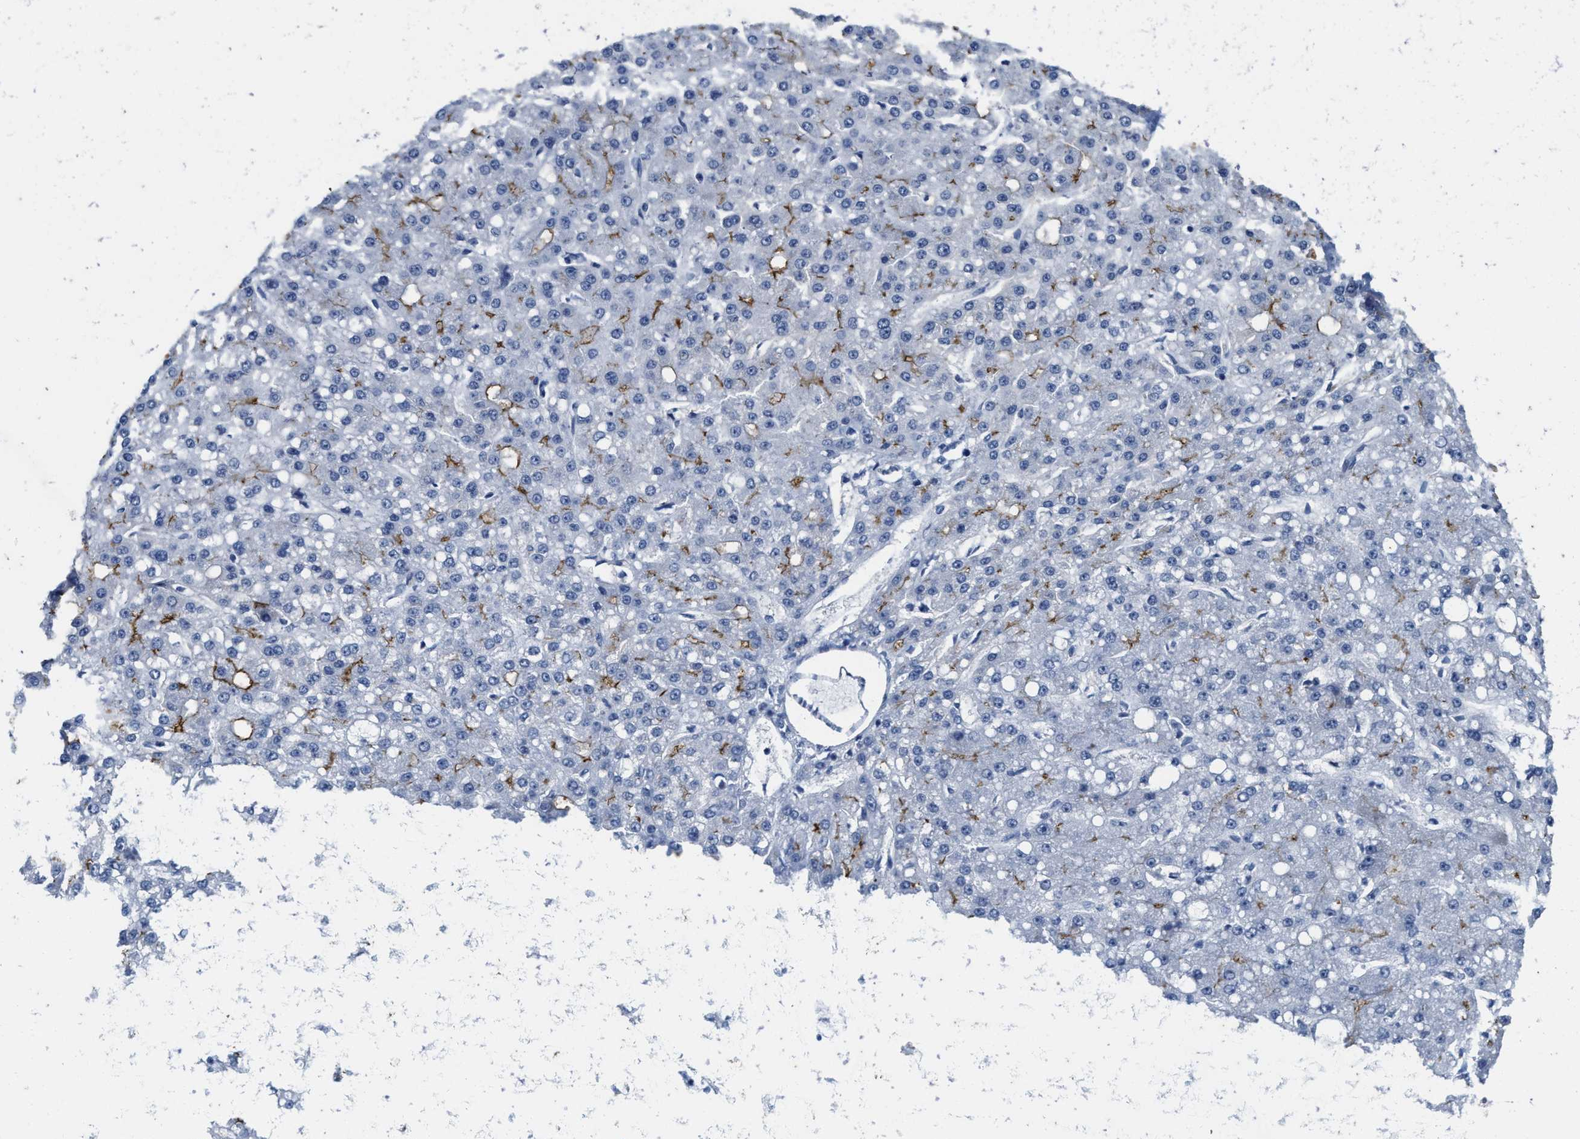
{"staining": {"intensity": "moderate", "quantity": "<25%", "location": "cytoplasmic/membranous"}, "tissue": "liver cancer", "cell_type": "Tumor cells", "image_type": "cancer", "snomed": [{"axis": "morphology", "description": "Carcinoma, Hepatocellular, NOS"}, {"axis": "topography", "description": "Liver"}], "caption": "Protein positivity by immunohistochemistry (IHC) demonstrates moderate cytoplasmic/membranous staining in approximately <25% of tumor cells in liver cancer (hepatocellular carcinoma).", "gene": "ABCB11", "patient": {"sex": "male", "age": 67}}